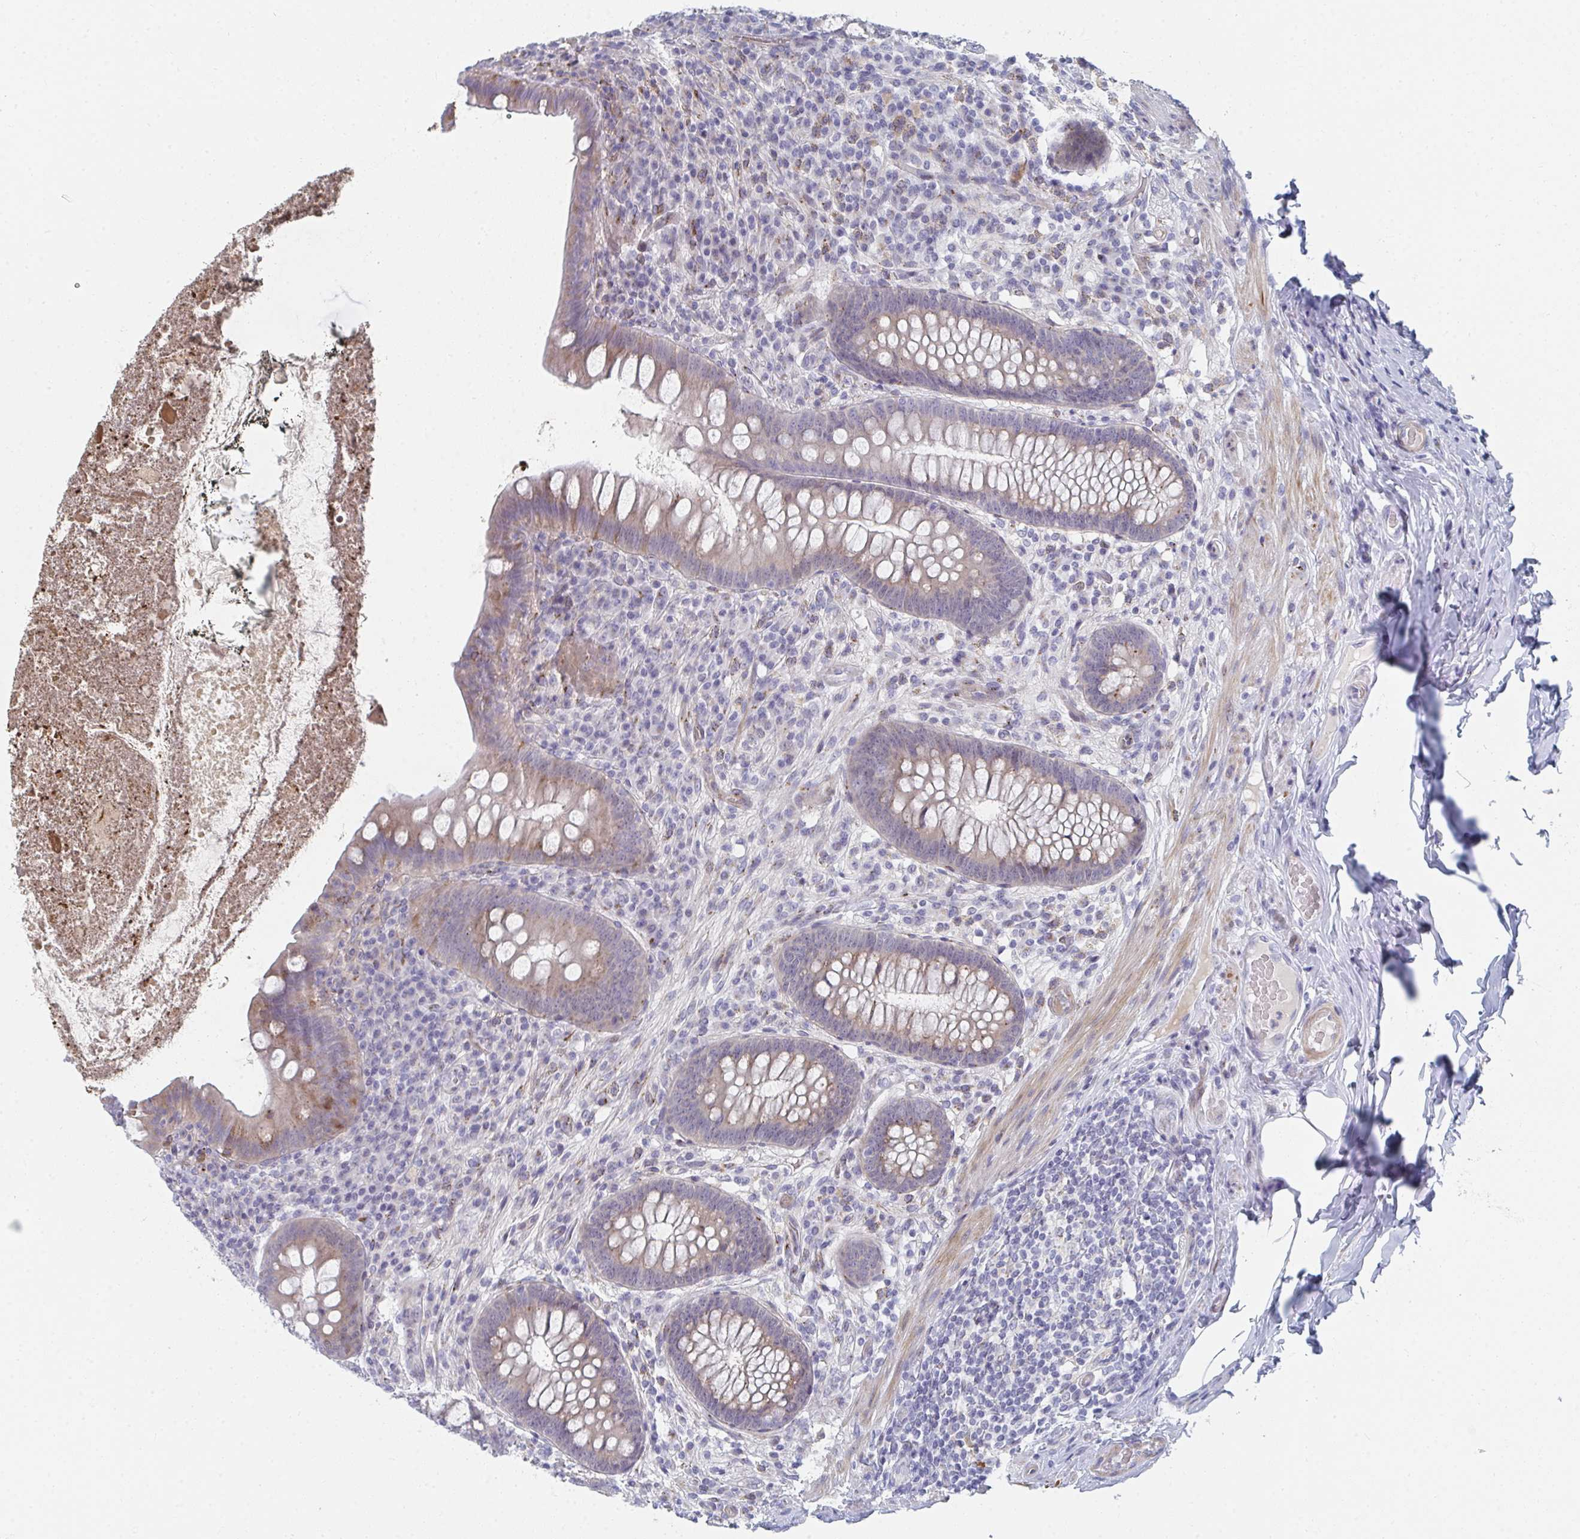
{"staining": {"intensity": "moderate", "quantity": "25%-75%", "location": "cytoplasmic/membranous"}, "tissue": "appendix", "cell_type": "Glandular cells", "image_type": "normal", "snomed": [{"axis": "morphology", "description": "Normal tissue, NOS"}, {"axis": "topography", "description": "Appendix"}], "caption": "Glandular cells exhibit moderate cytoplasmic/membranous positivity in approximately 25%-75% of cells in normal appendix. (DAB (3,3'-diaminobenzidine) IHC, brown staining for protein, blue staining for nuclei).", "gene": "PSMG1", "patient": {"sex": "male", "age": 71}}